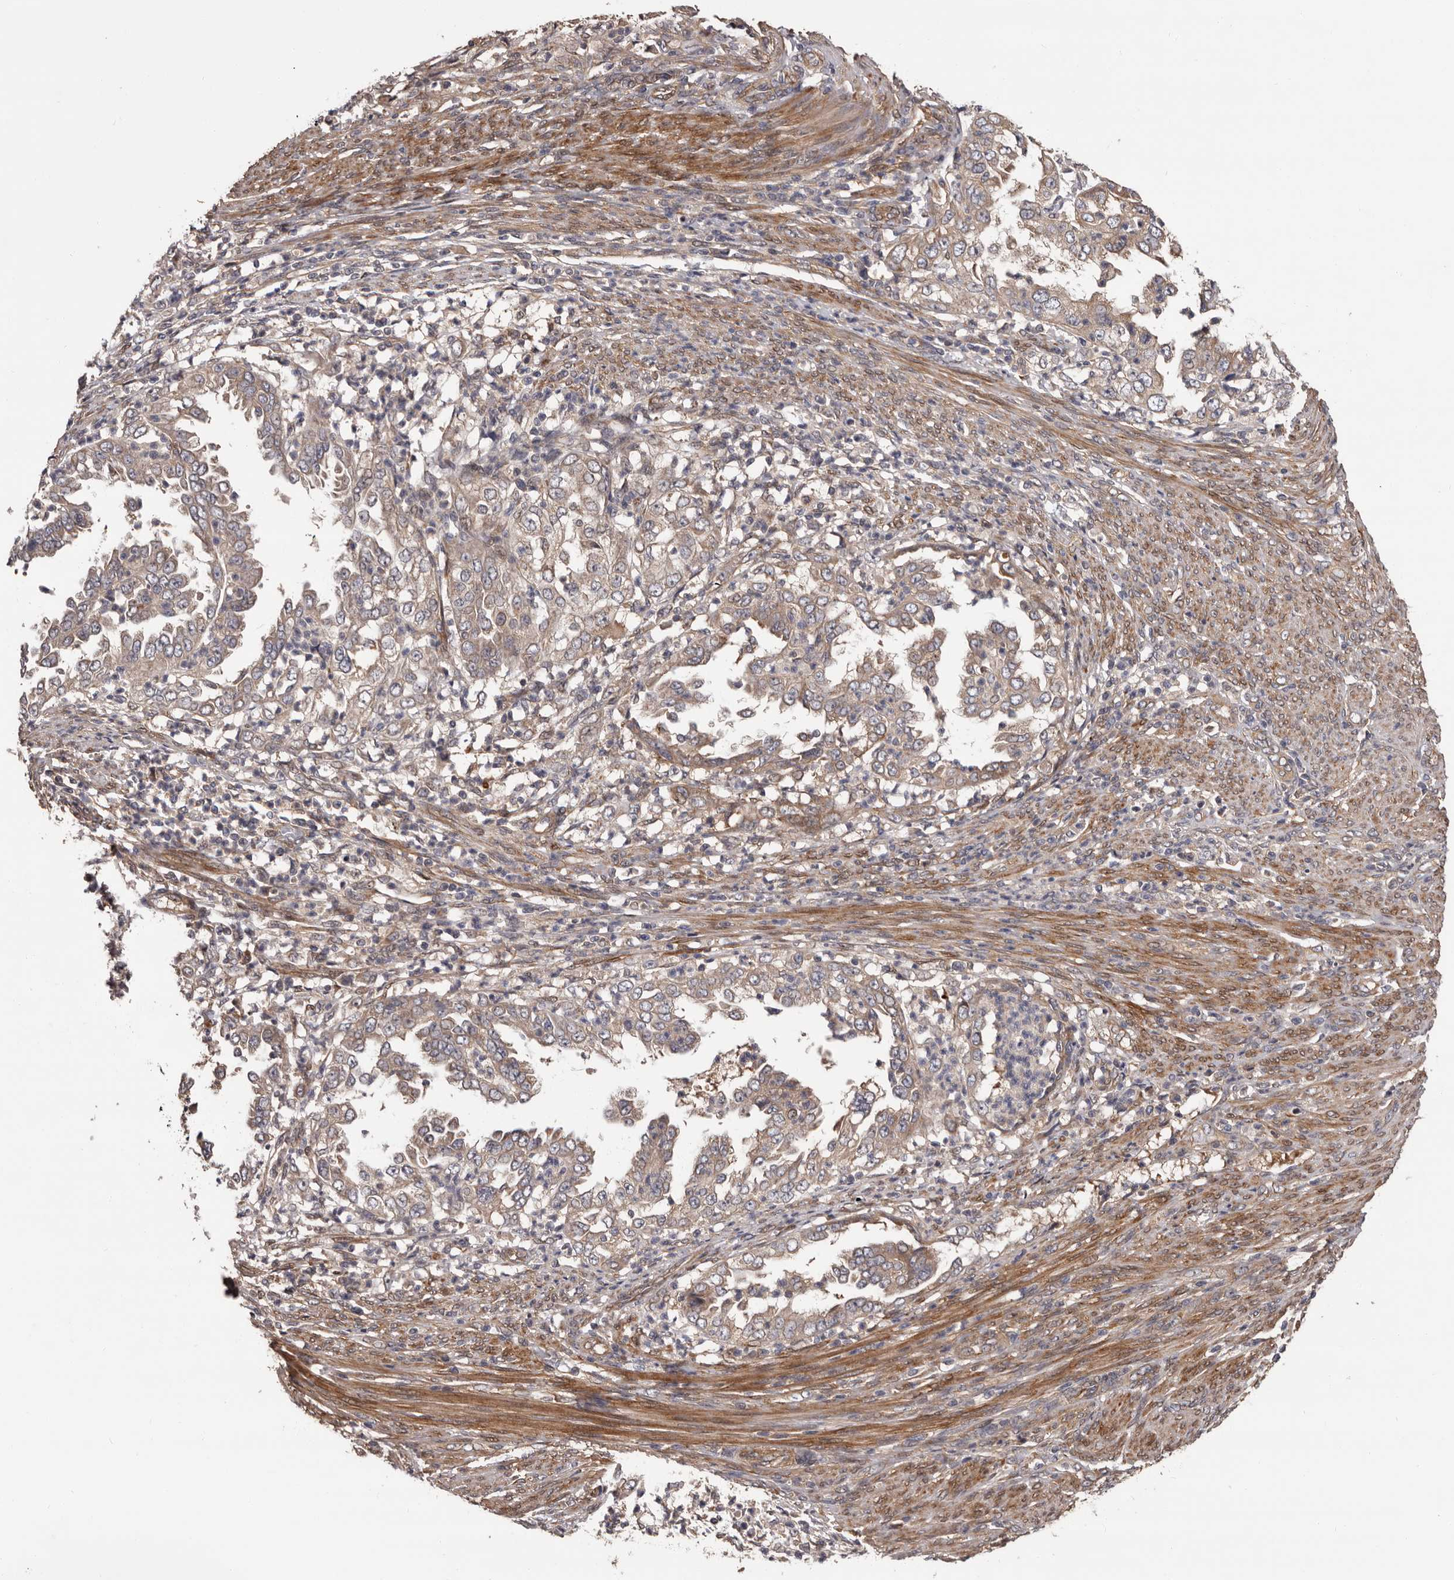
{"staining": {"intensity": "weak", "quantity": "25%-75%", "location": "cytoplasmic/membranous"}, "tissue": "endometrial cancer", "cell_type": "Tumor cells", "image_type": "cancer", "snomed": [{"axis": "morphology", "description": "Adenocarcinoma, NOS"}, {"axis": "topography", "description": "Endometrium"}], "caption": "Endometrial adenocarcinoma stained for a protein reveals weak cytoplasmic/membranous positivity in tumor cells. (Stains: DAB (3,3'-diaminobenzidine) in brown, nuclei in blue, Microscopy: brightfield microscopy at high magnification).", "gene": "PRKD1", "patient": {"sex": "female", "age": 85}}